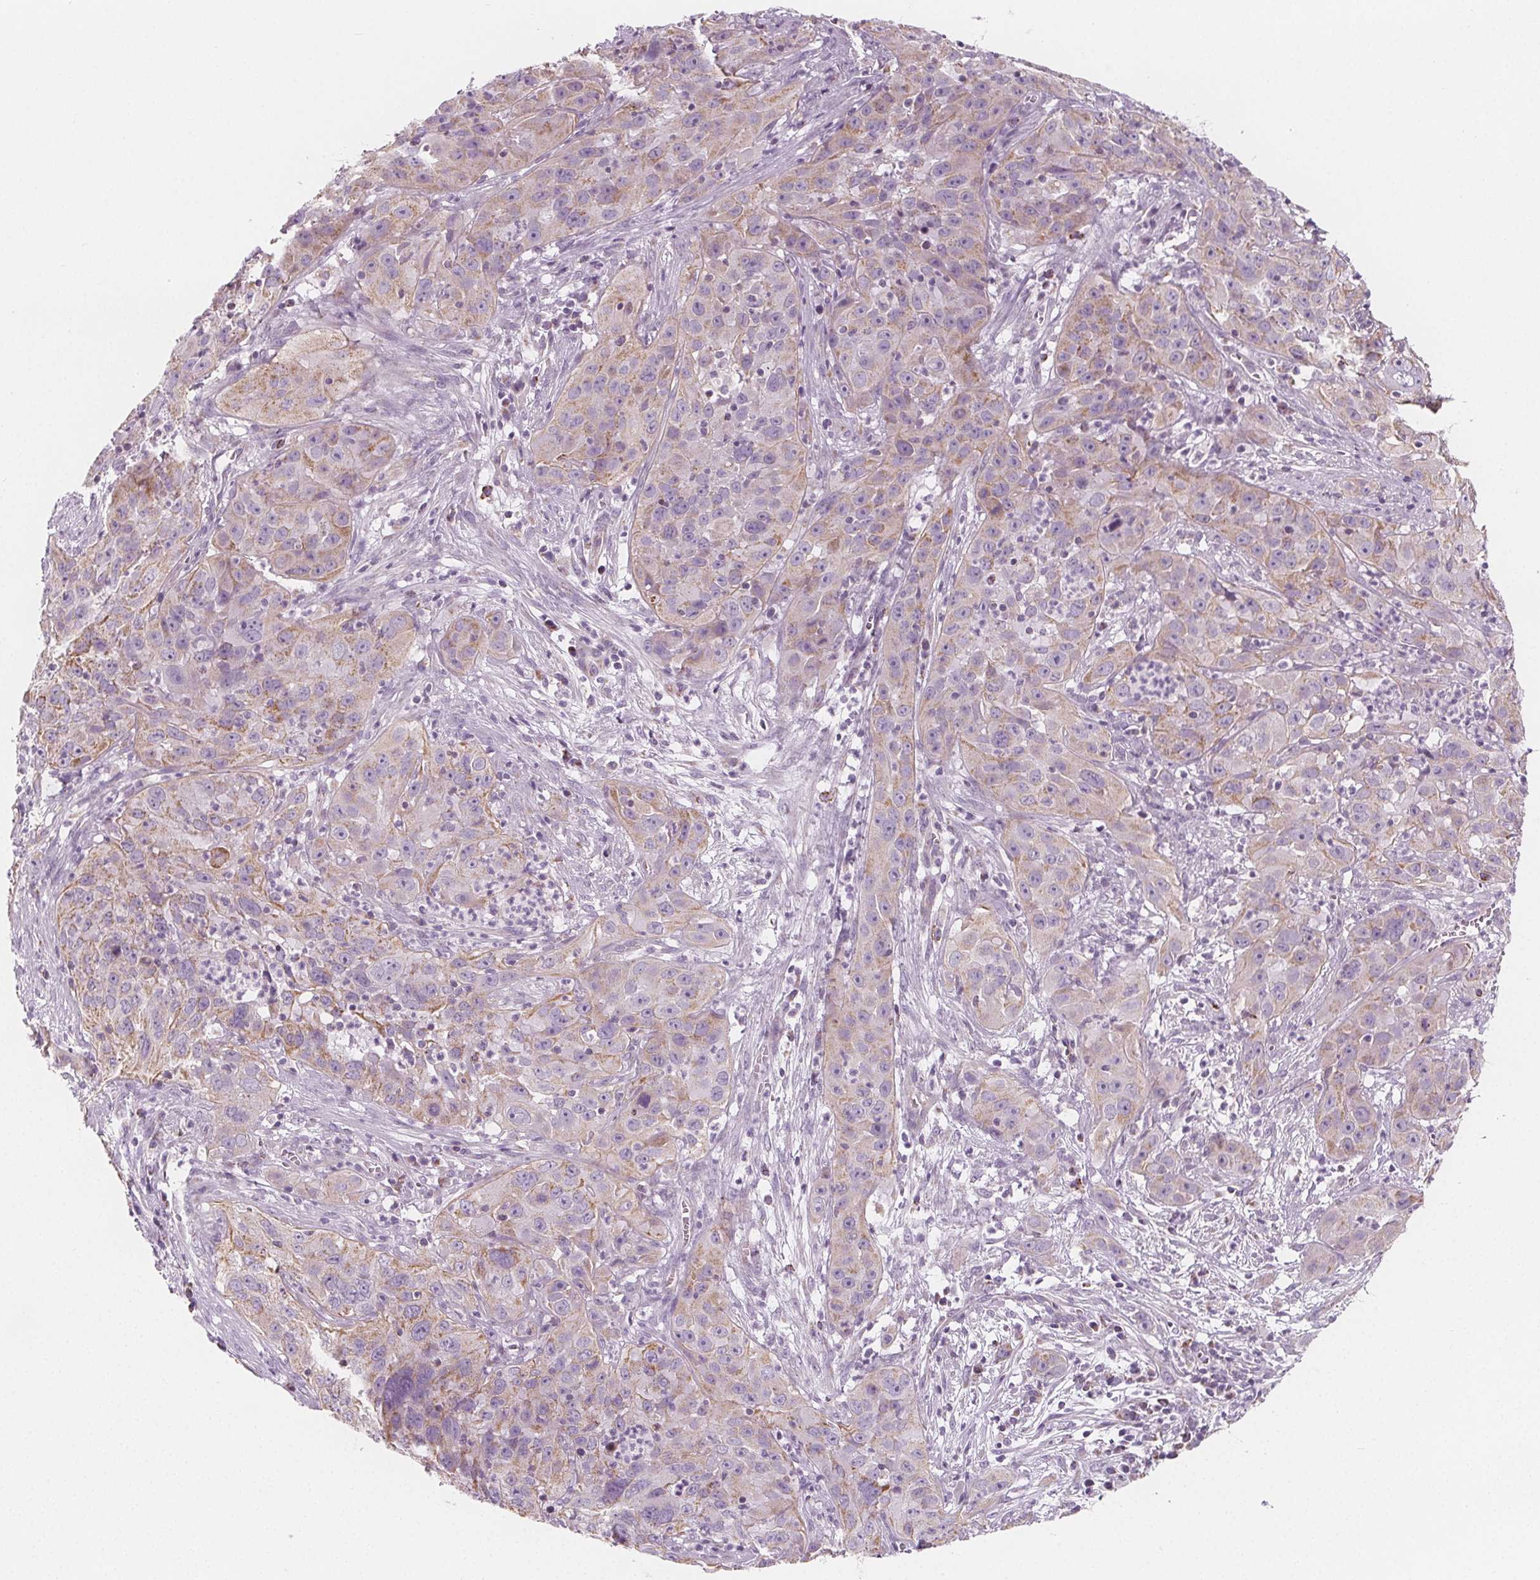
{"staining": {"intensity": "weak", "quantity": "25%-75%", "location": "cytoplasmic/membranous"}, "tissue": "cervical cancer", "cell_type": "Tumor cells", "image_type": "cancer", "snomed": [{"axis": "morphology", "description": "Squamous cell carcinoma, NOS"}, {"axis": "topography", "description": "Cervix"}], "caption": "A photomicrograph showing weak cytoplasmic/membranous staining in about 25%-75% of tumor cells in cervical cancer, as visualized by brown immunohistochemical staining.", "gene": "IL17C", "patient": {"sex": "female", "age": 32}}